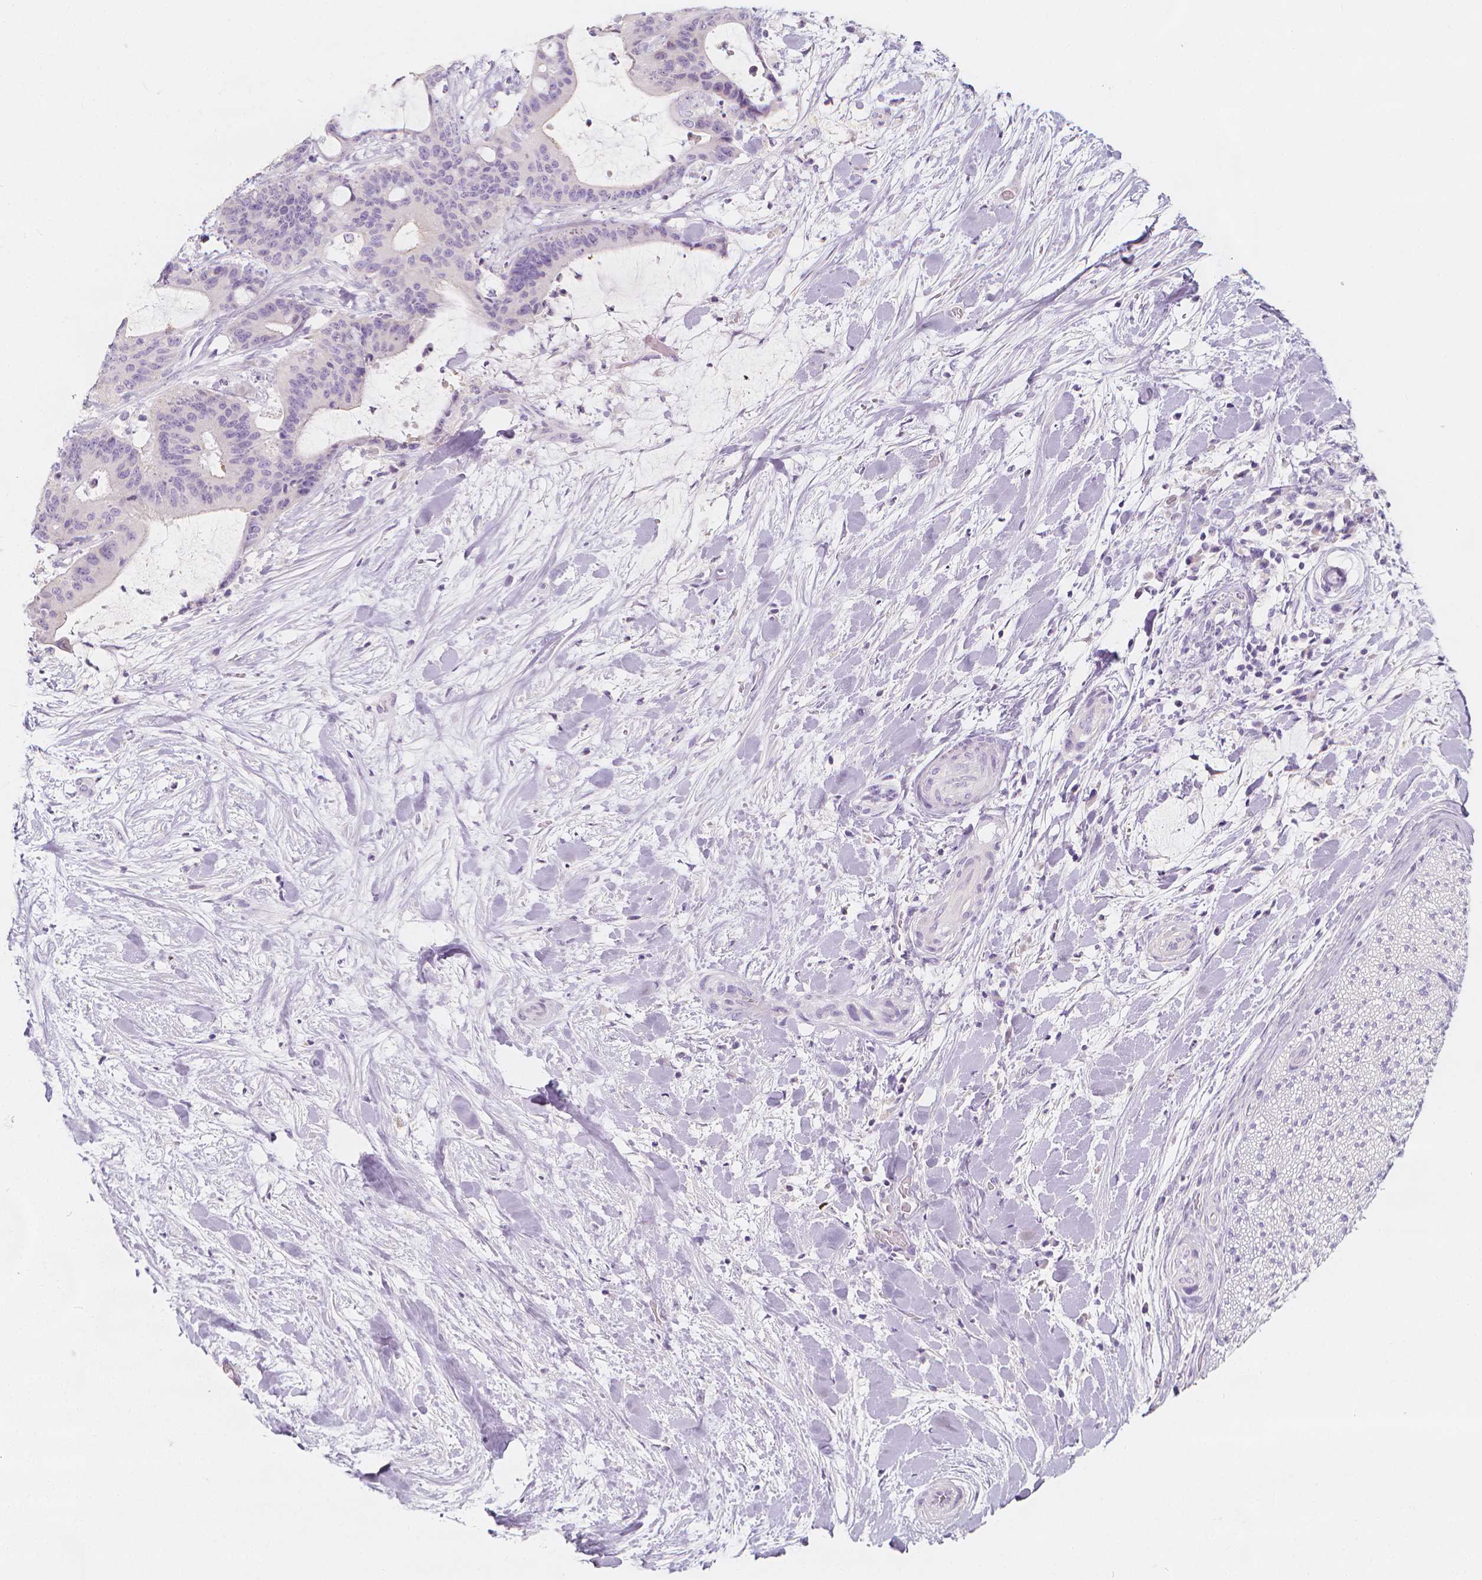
{"staining": {"intensity": "negative", "quantity": "none", "location": "none"}, "tissue": "liver cancer", "cell_type": "Tumor cells", "image_type": "cancer", "snomed": [{"axis": "morphology", "description": "Cholangiocarcinoma"}, {"axis": "topography", "description": "Liver"}], "caption": "Tumor cells show no significant protein staining in liver cancer (cholangiocarcinoma). The staining is performed using DAB brown chromogen with nuclei counter-stained in using hematoxylin.", "gene": "RBFOX1", "patient": {"sex": "female", "age": 73}}